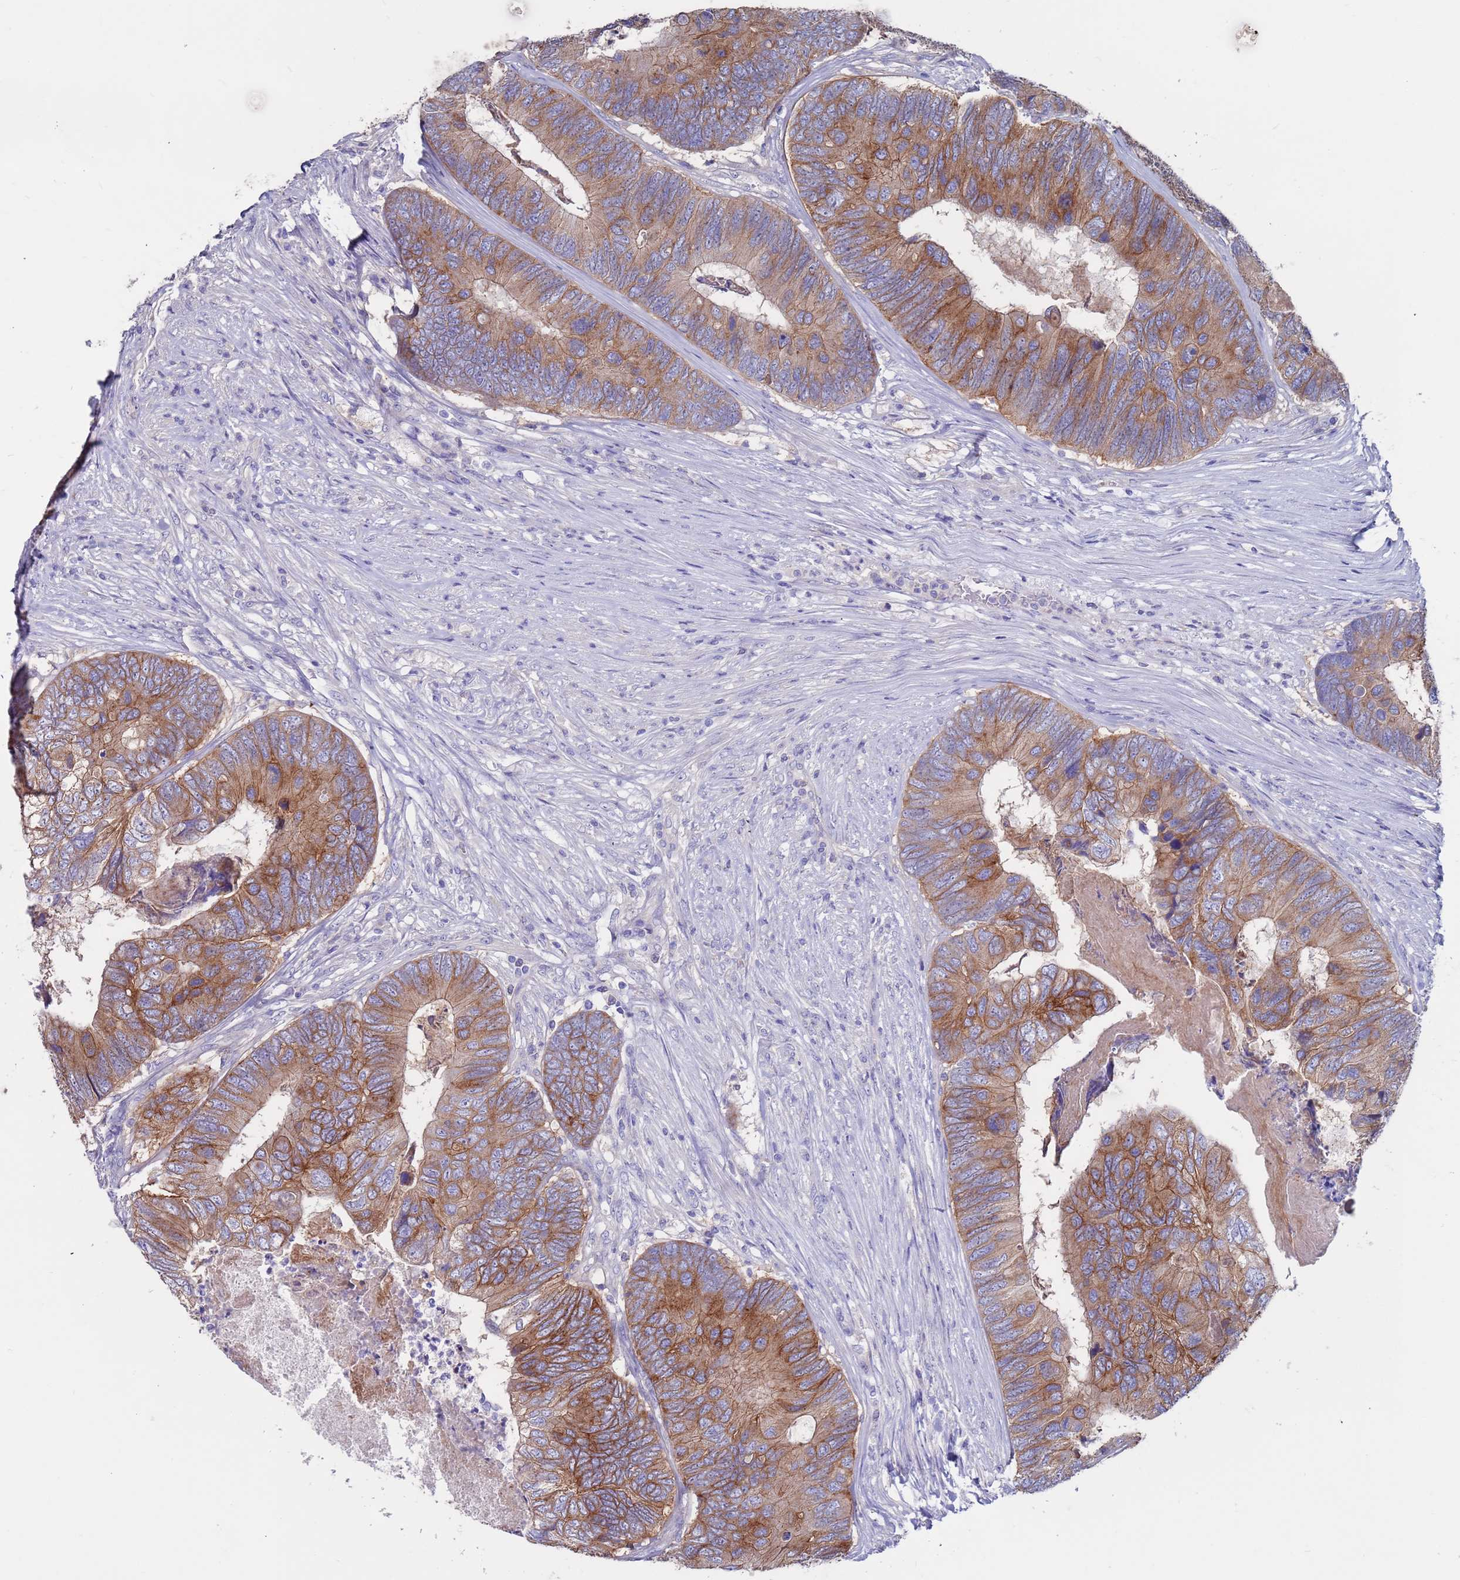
{"staining": {"intensity": "moderate", "quantity": ">75%", "location": "cytoplasmic/membranous"}, "tissue": "colorectal cancer", "cell_type": "Tumor cells", "image_type": "cancer", "snomed": [{"axis": "morphology", "description": "Adenocarcinoma, NOS"}, {"axis": "topography", "description": "Colon"}], "caption": "A high-resolution image shows immunohistochemistry (IHC) staining of adenocarcinoma (colorectal), which exhibits moderate cytoplasmic/membranous positivity in about >75% of tumor cells. (IHC, brightfield microscopy, high magnification).", "gene": "KRTCAP3", "patient": {"sex": "female", "age": 67}}